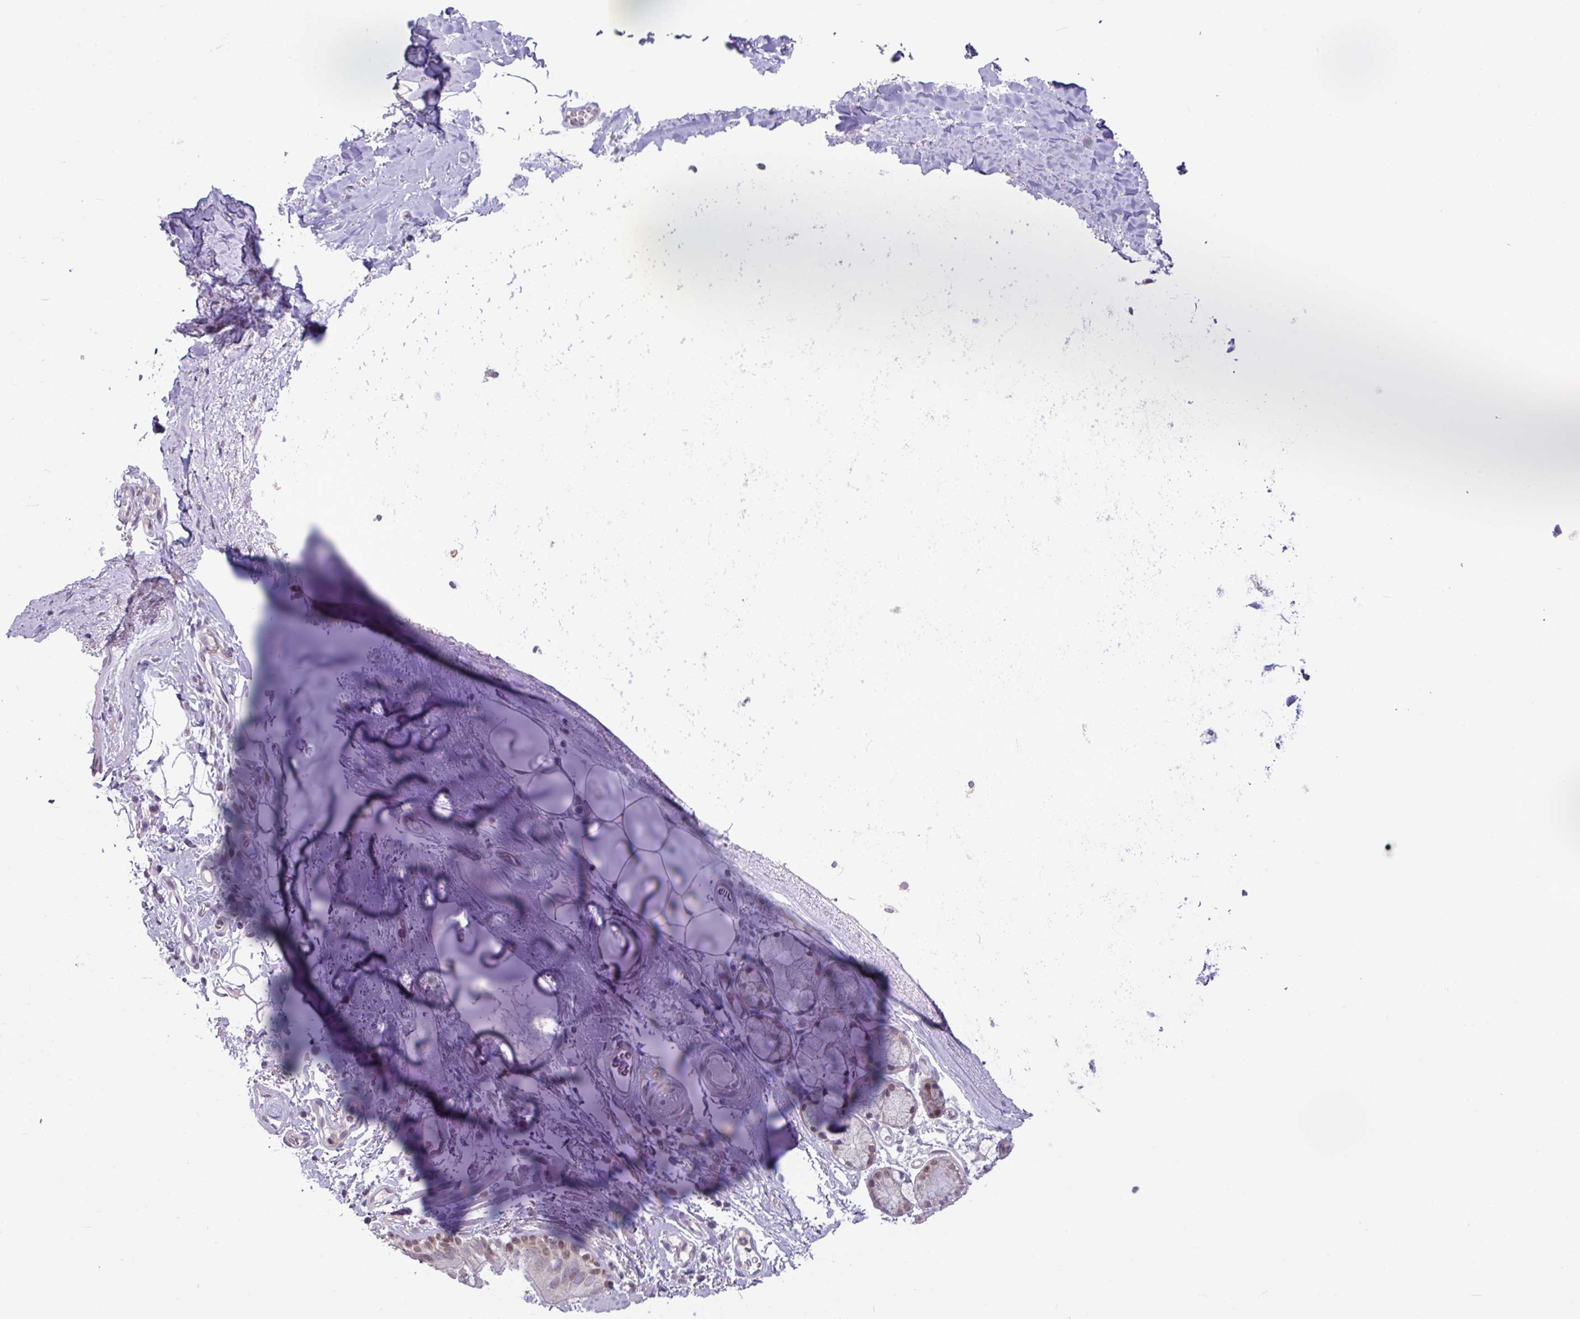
{"staining": {"intensity": "negative", "quantity": "none", "location": "none"}, "tissue": "adipose tissue", "cell_type": "Adipocytes", "image_type": "normal", "snomed": [{"axis": "morphology", "description": "Normal tissue, NOS"}, {"axis": "topography", "description": "Cartilage tissue"}, {"axis": "topography", "description": "Bronchus"}], "caption": "Immunohistochemical staining of normal adipose tissue exhibits no significant expression in adipocytes.", "gene": "TTLL12", "patient": {"sex": "female", "age": 72}}